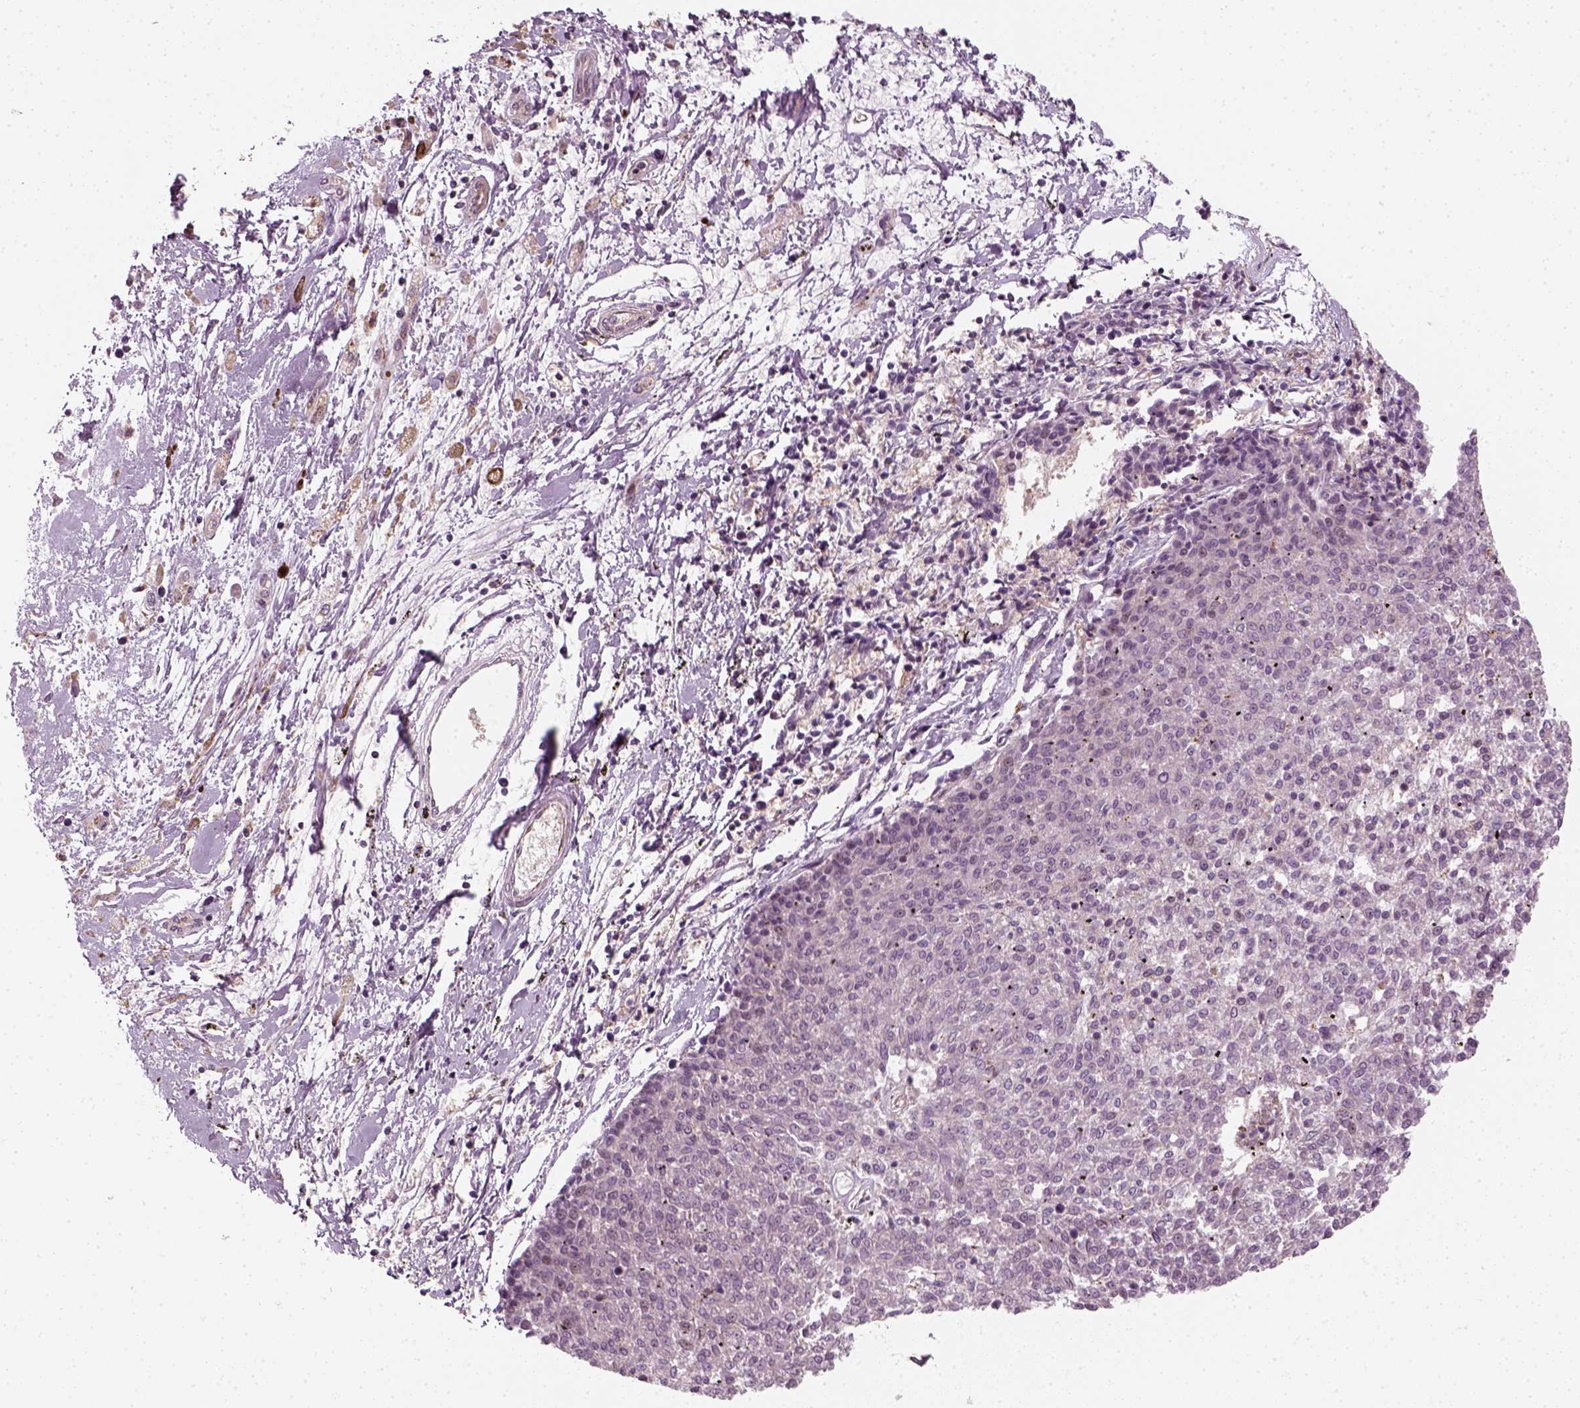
{"staining": {"intensity": "negative", "quantity": "none", "location": "none"}, "tissue": "melanoma", "cell_type": "Tumor cells", "image_type": "cancer", "snomed": [{"axis": "morphology", "description": "Malignant melanoma, NOS"}, {"axis": "topography", "description": "Skin"}], "caption": "Photomicrograph shows no significant protein expression in tumor cells of malignant melanoma.", "gene": "DNASE1L1", "patient": {"sex": "female", "age": 72}}